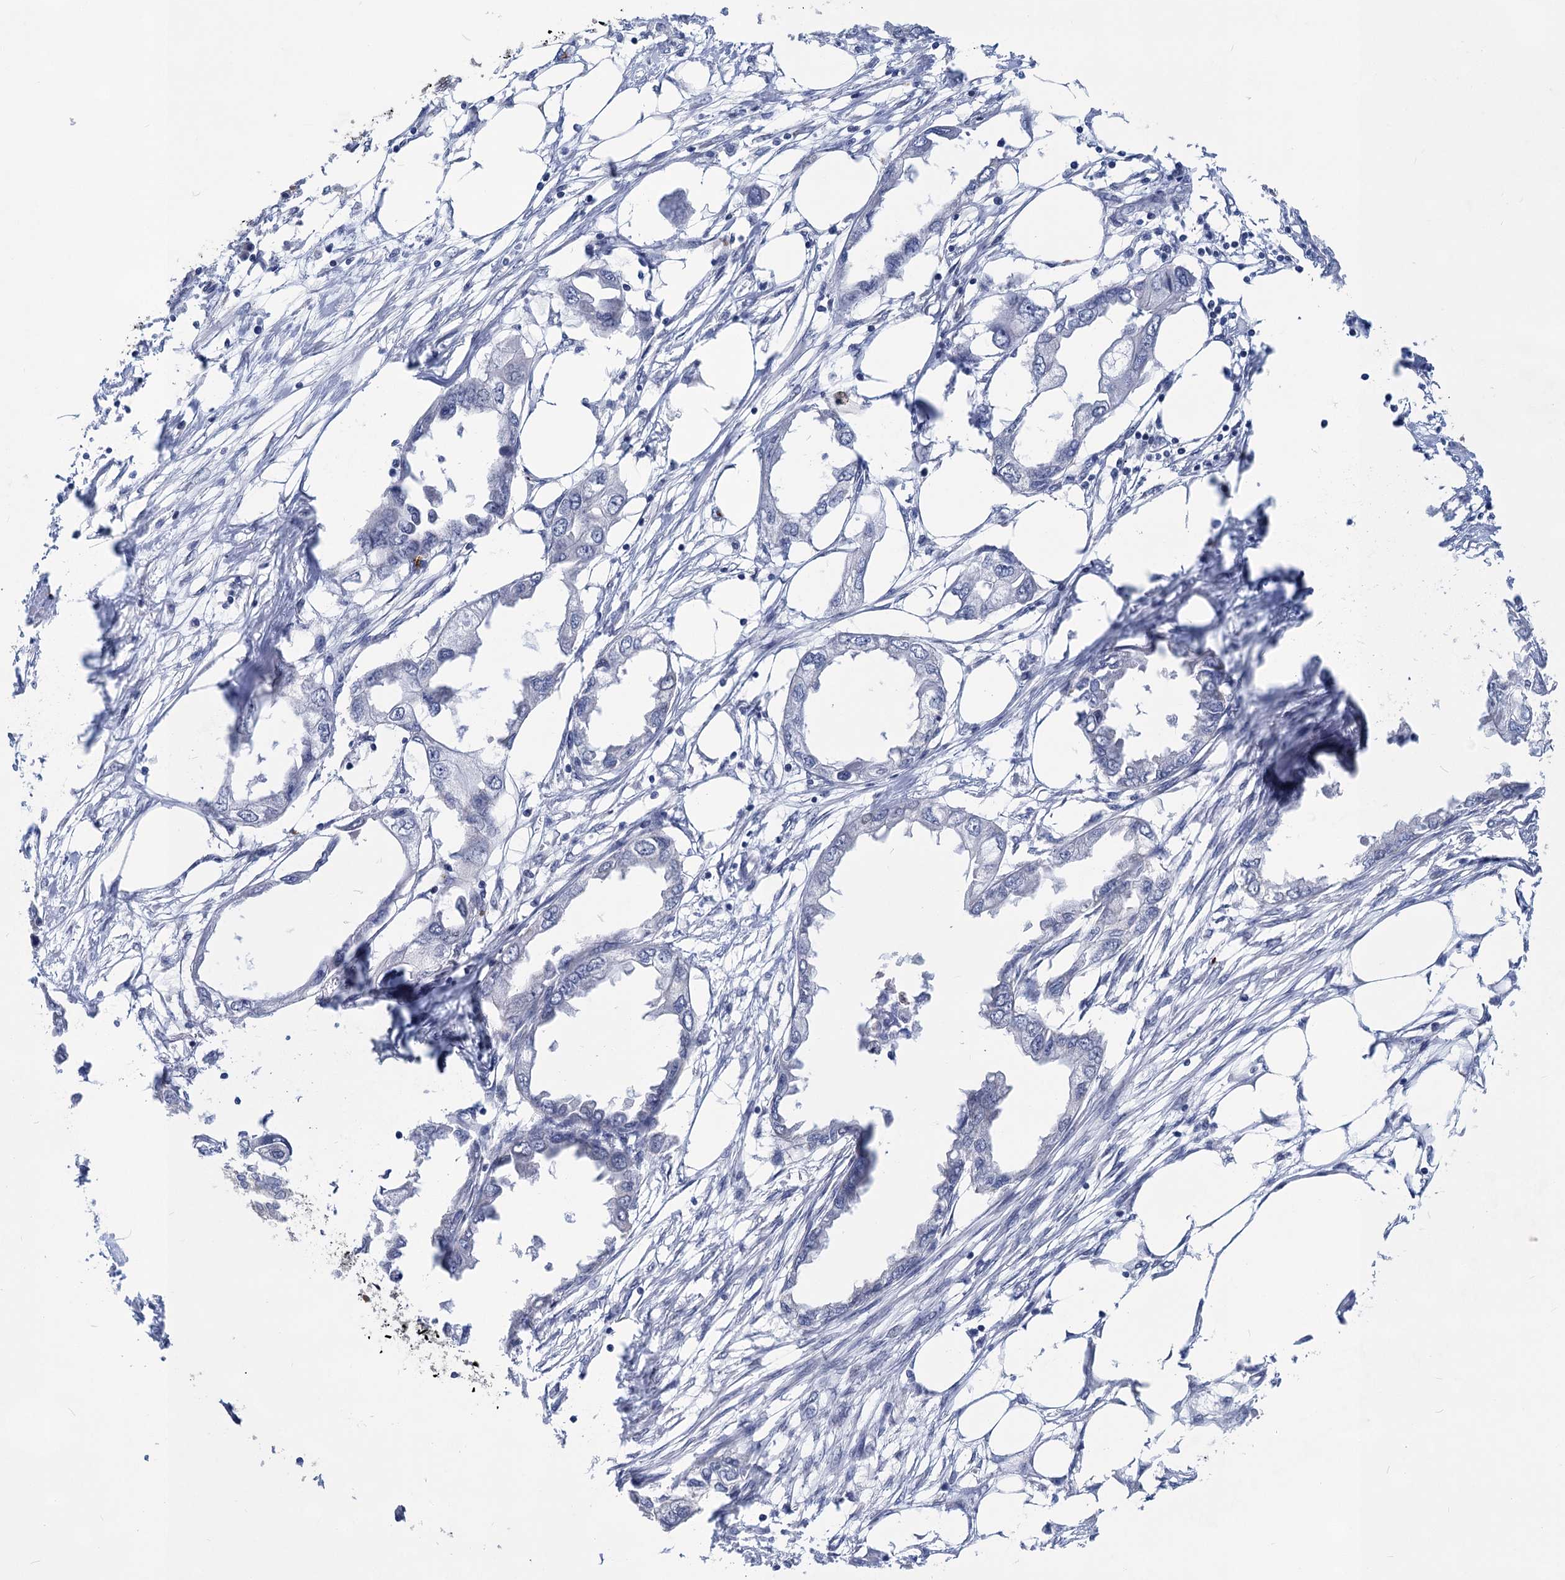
{"staining": {"intensity": "negative", "quantity": "none", "location": "none"}, "tissue": "endometrial cancer", "cell_type": "Tumor cells", "image_type": "cancer", "snomed": [{"axis": "morphology", "description": "Adenocarcinoma, NOS"}, {"axis": "morphology", "description": "Adenocarcinoma, metastatic, NOS"}, {"axis": "topography", "description": "Adipose tissue"}, {"axis": "topography", "description": "Endometrium"}], "caption": "The IHC micrograph has no significant expression in tumor cells of endometrial cancer tissue. Brightfield microscopy of IHC stained with DAB (brown) and hematoxylin (blue), captured at high magnification.", "gene": "MON2", "patient": {"sex": "female", "age": 67}}